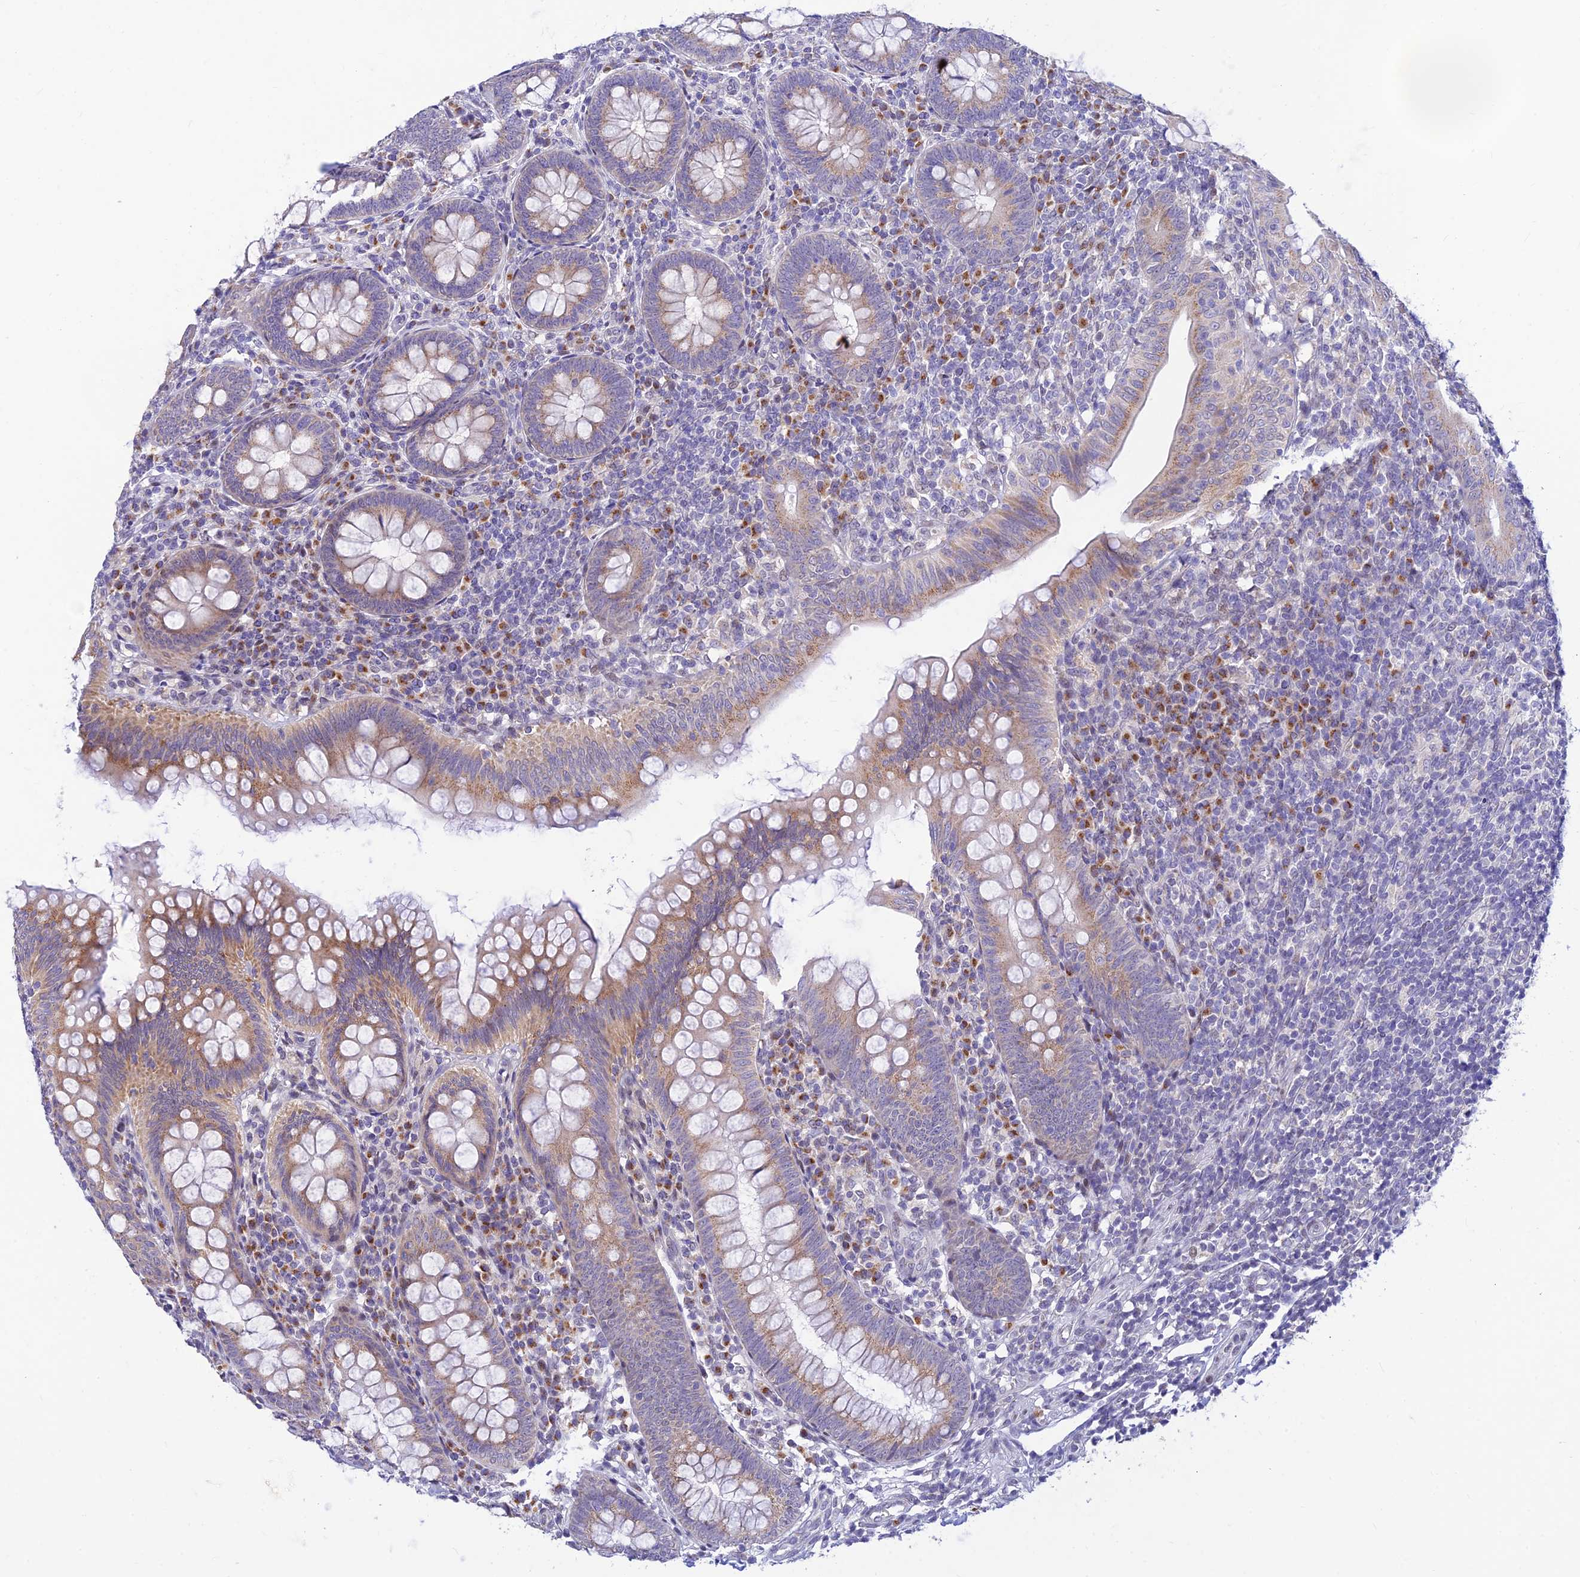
{"staining": {"intensity": "weak", "quantity": "25%-75%", "location": "cytoplasmic/membranous"}, "tissue": "appendix", "cell_type": "Glandular cells", "image_type": "normal", "snomed": [{"axis": "morphology", "description": "Normal tissue, NOS"}, {"axis": "topography", "description": "Appendix"}], "caption": "Normal appendix exhibits weak cytoplasmic/membranous expression in about 25%-75% of glandular cells.", "gene": "INKA1", "patient": {"sex": "male", "age": 14}}